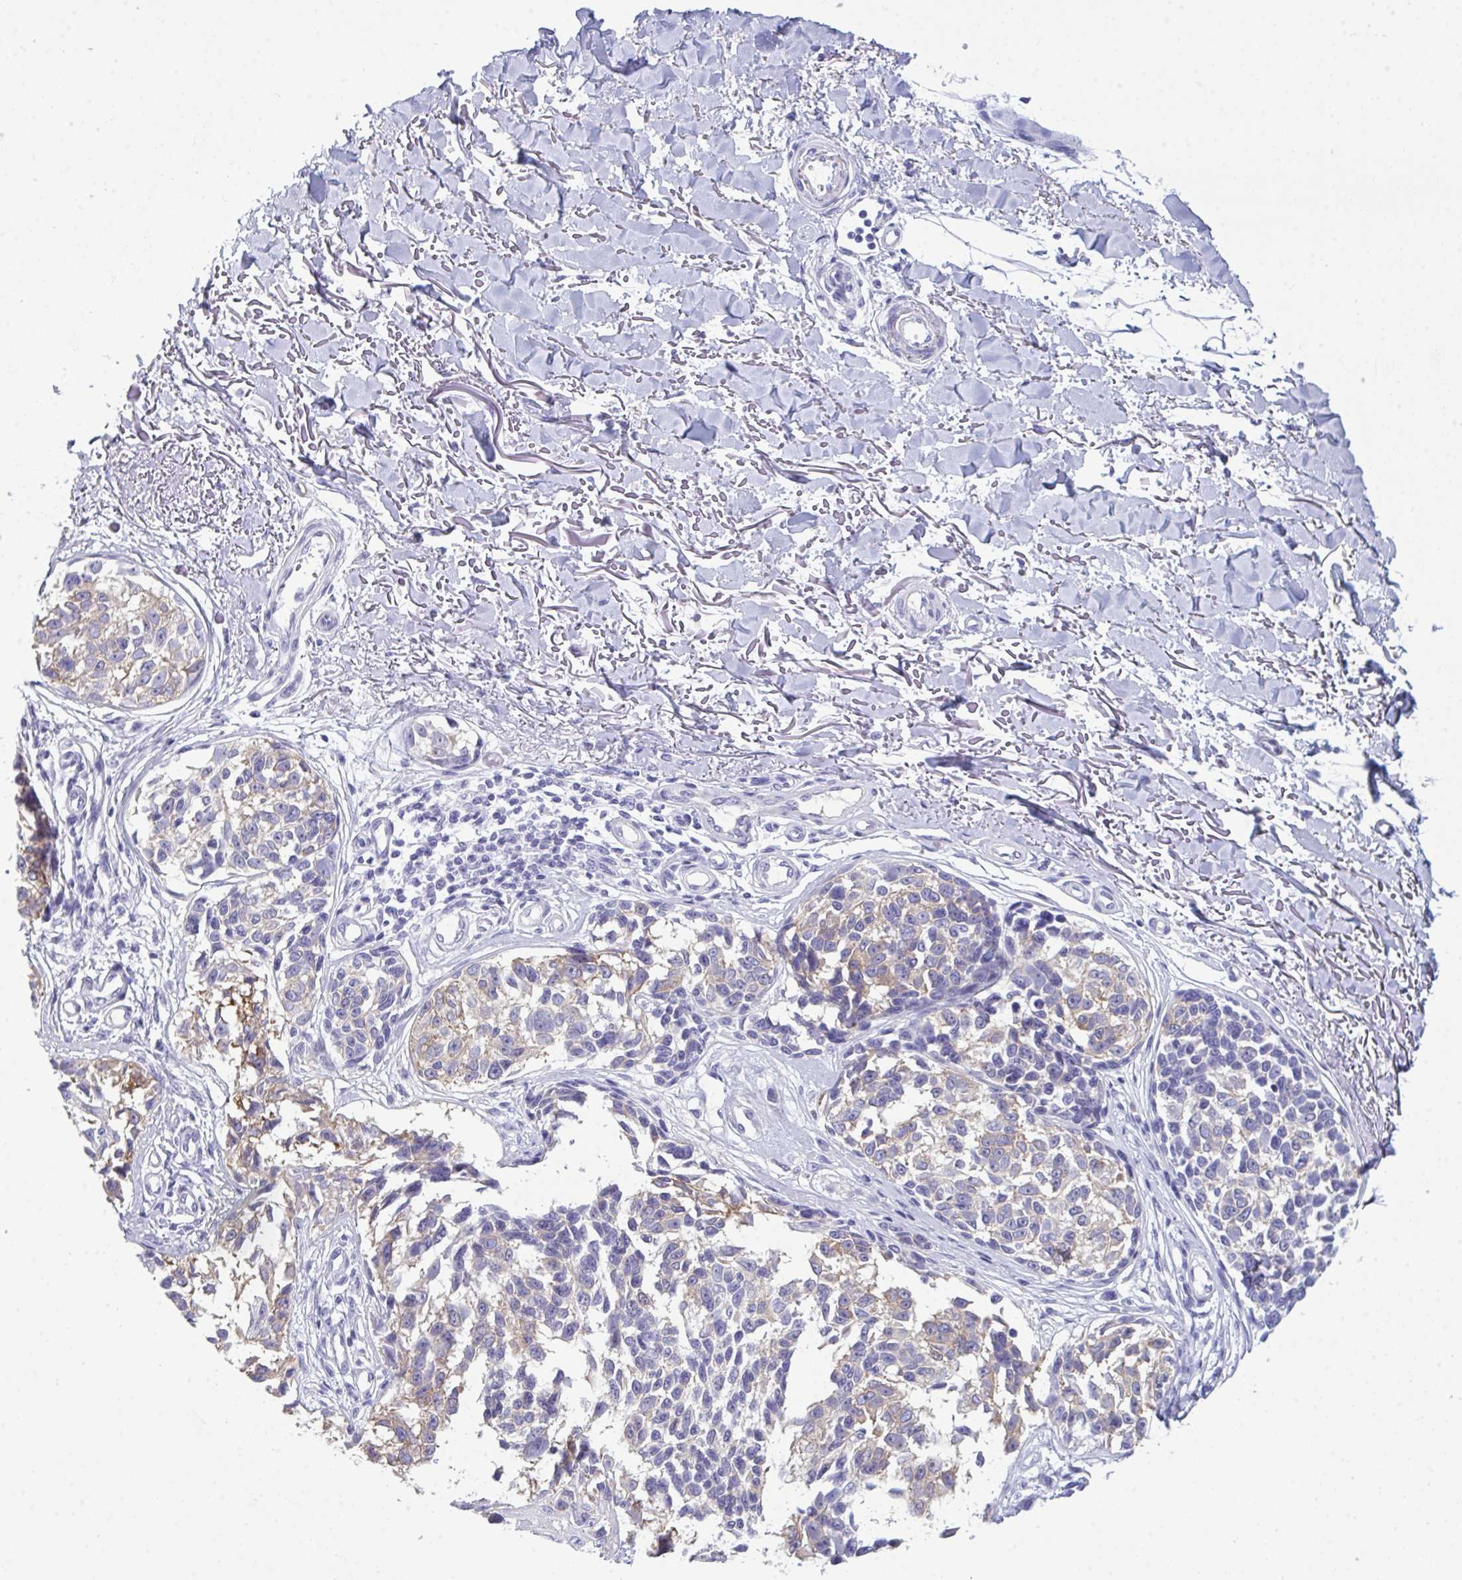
{"staining": {"intensity": "negative", "quantity": "none", "location": "none"}, "tissue": "melanoma", "cell_type": "Tumor cells", "image_type": "cancer", "snomed": [{"axis": "morphology", "description": "Malignant melanoma, NOS"}, {"axis": "topography", "description": "Skin"}], "caption": "This is a histopathology image of IHC staining of melanoma, which shows no positivity in tumor cells. (DAB (3,3'-diaminobenzidine) immunohistochemistry, high magnification).", "gene": "MYH10", "patient": {"sex": "male", "age": 73}}